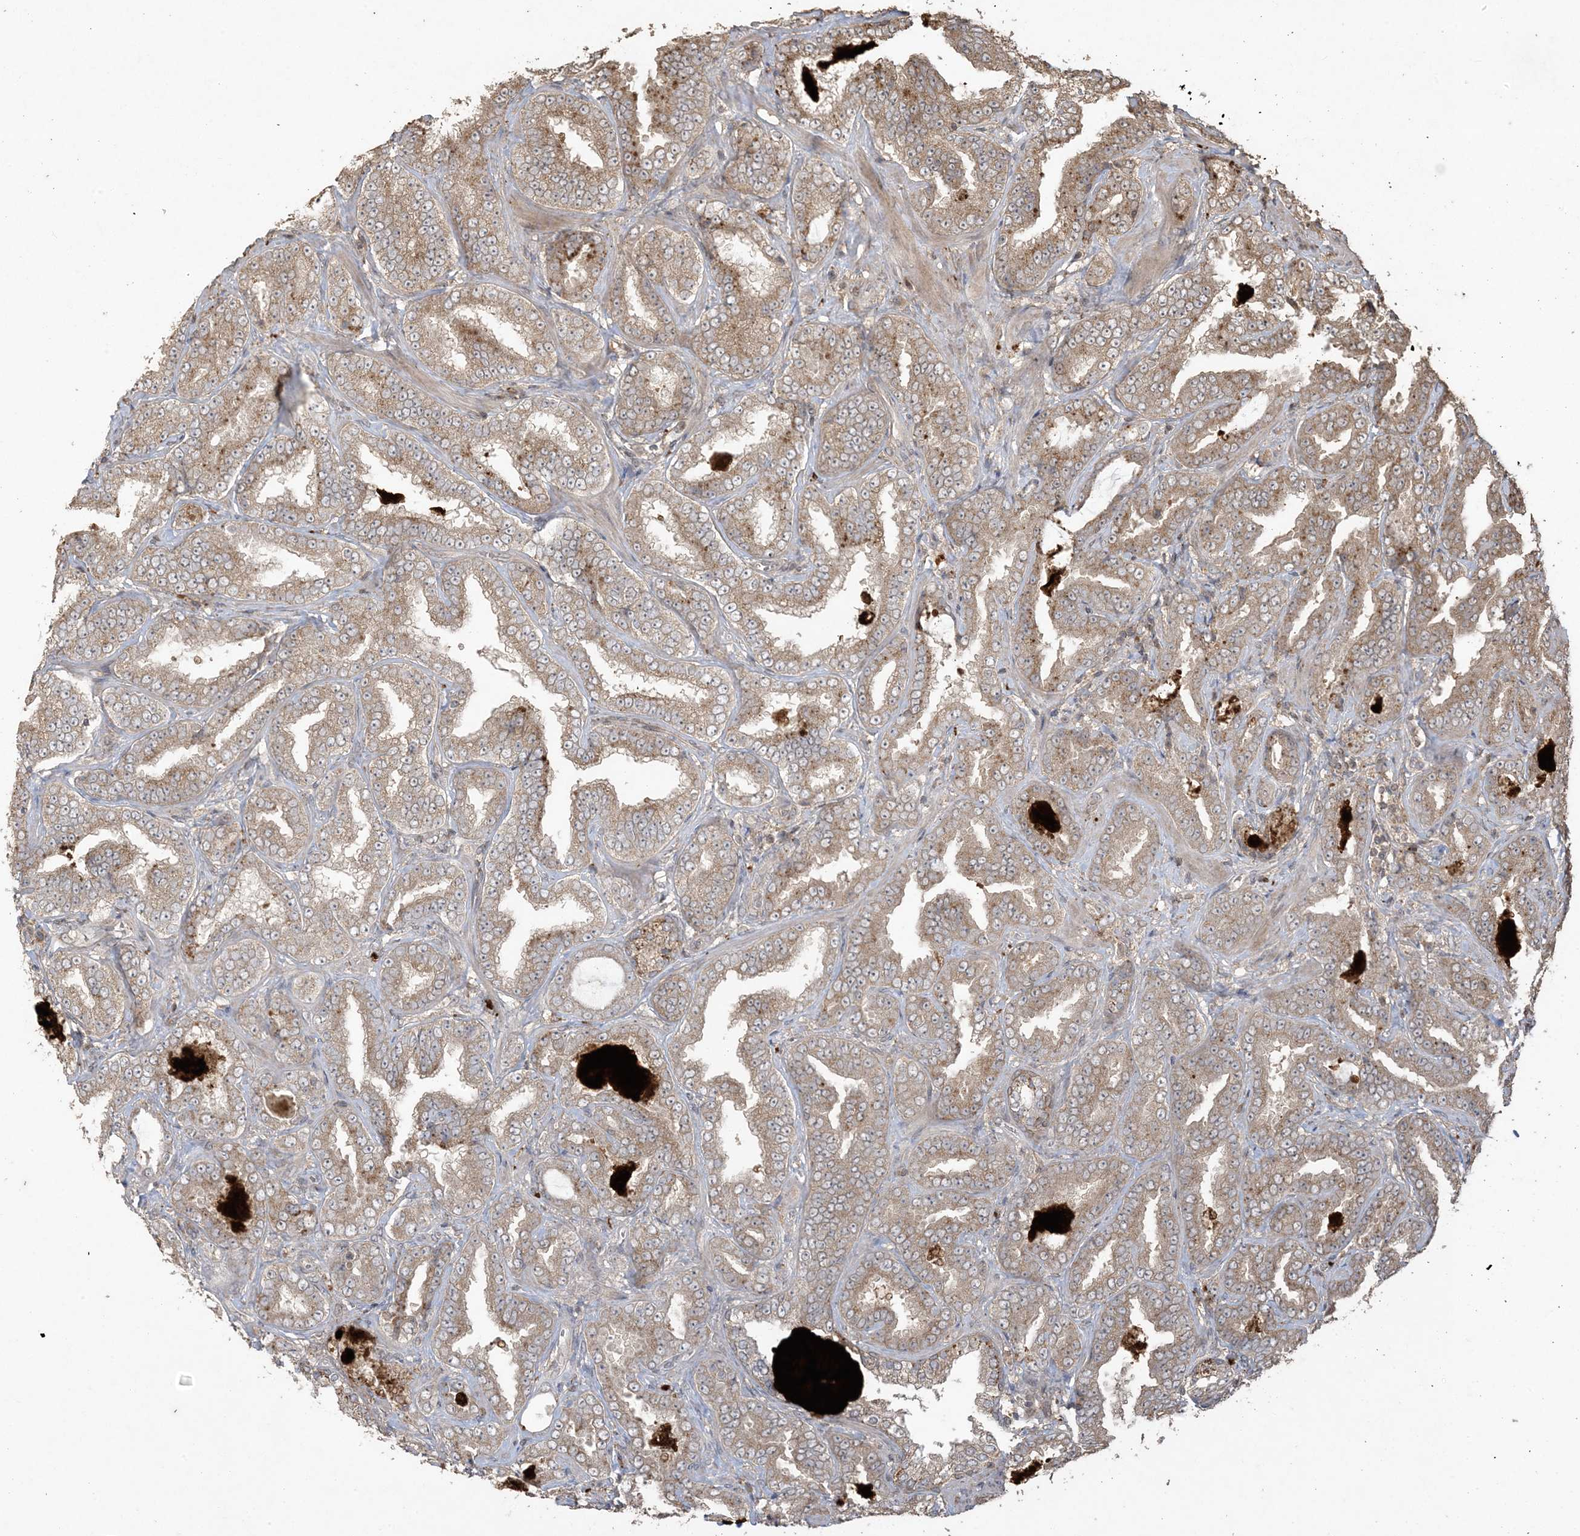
{"staining": {"intensity": "moderate", "quantity": ">75%", "location": "cytoplasmic/membranous"}, "tissue": "prostate cancer", "cell_type": "Tumor cells", "image_type": "cancer", "snomed": [{"axis": "morphology", "description": "Adenocarcinoma, Low grade"}, {"axis": "topography", "description": "Prostate"}], "caption": "Protein staining of prostate cancer (low-grade adenocarcinoma) tissue reveals moderate cytoplasmic/membranous staining in approximately >75% of tumor cells.", "gene": "EFCAB8", "patient": {"sex": "male", "age": 60}}